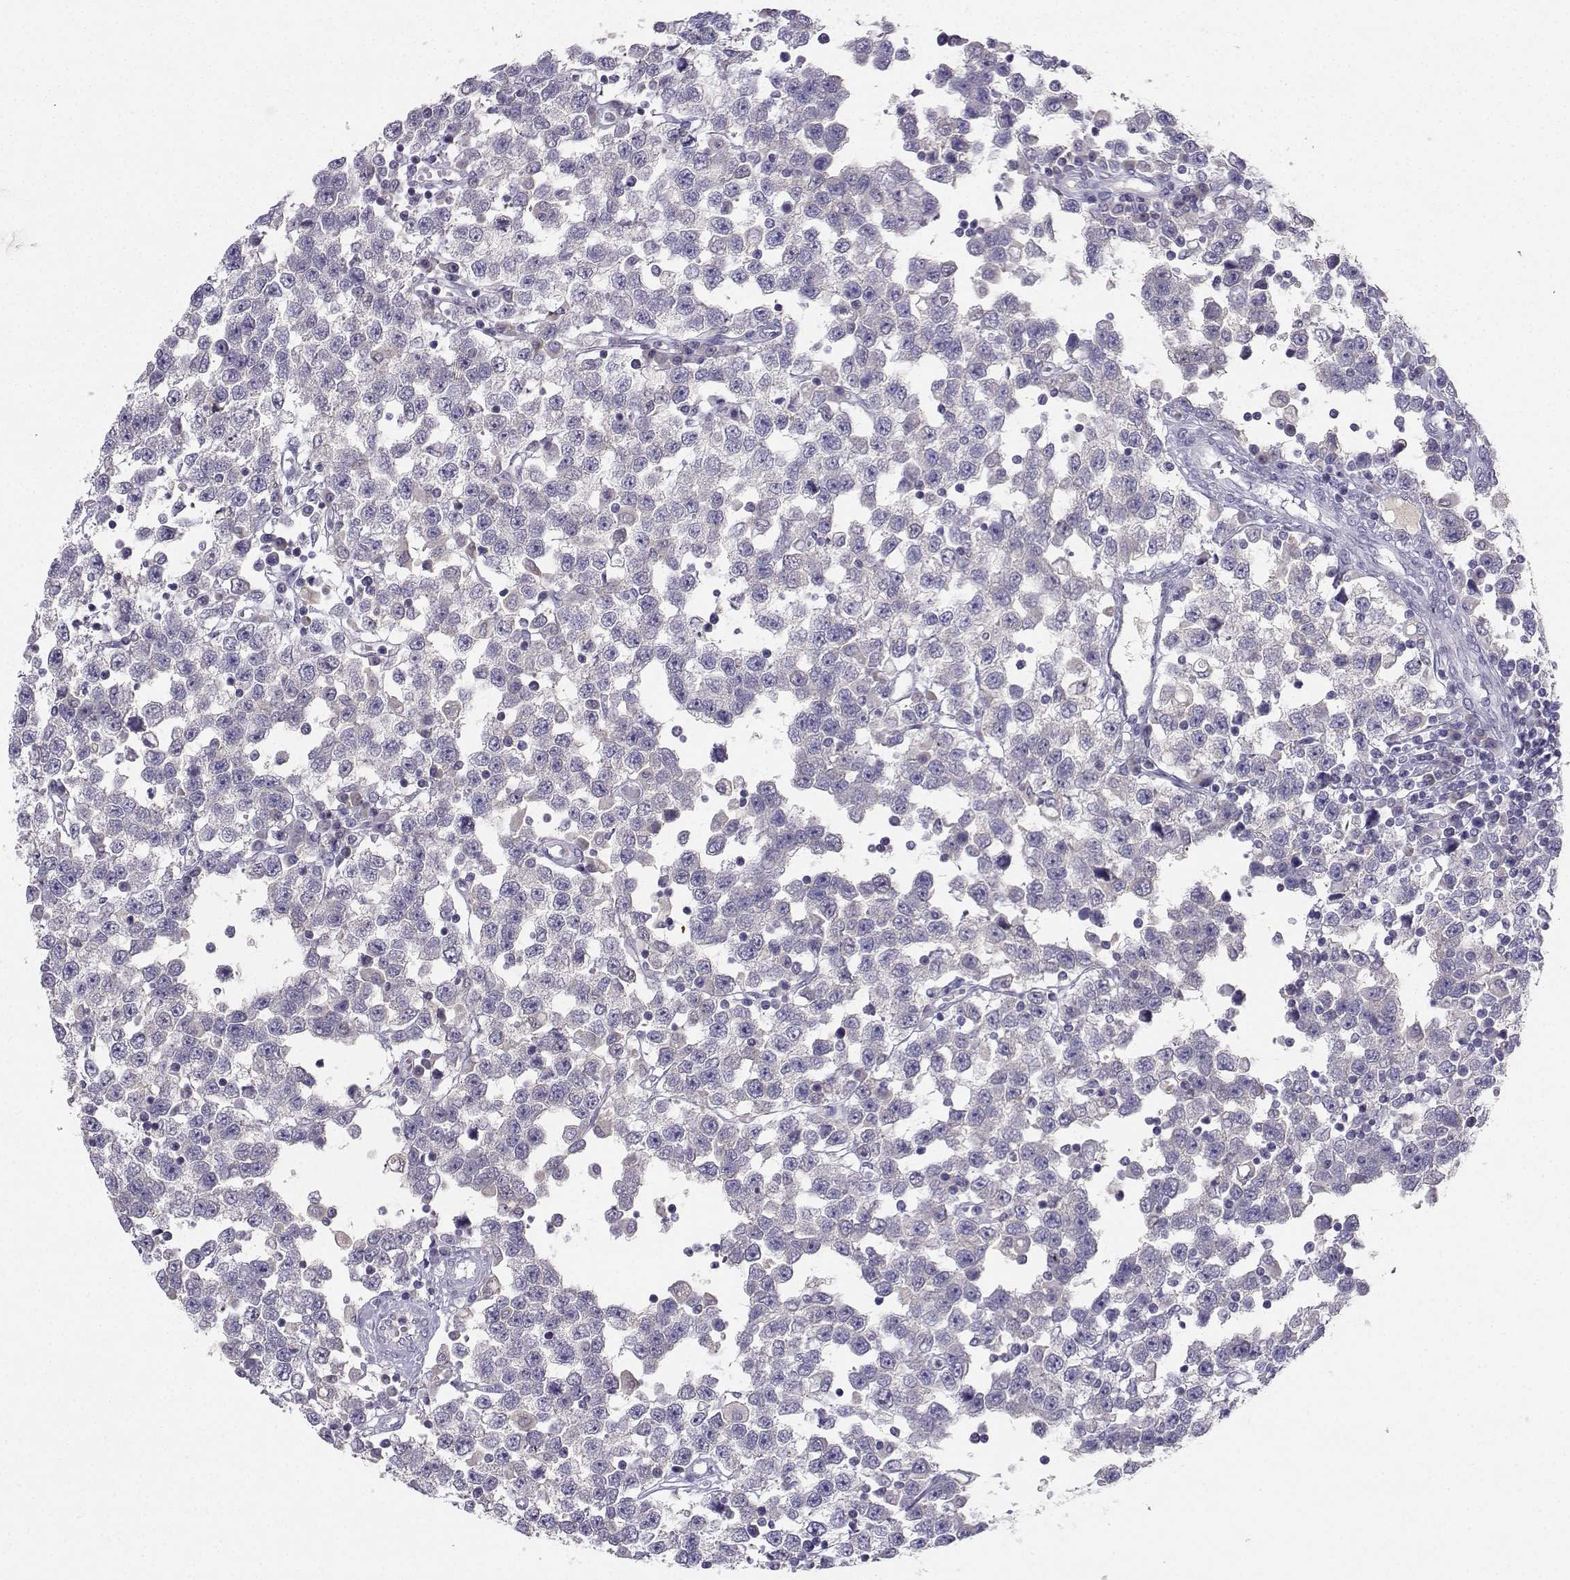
{"staining": {"intensity": "negative", "quantity": "none", "location": "none"}, "tissue": "testis cancer", "cell_type": "Tumor cells", "image_type": "cancer", "snomed": [{"axis": "morphology", "description": "Seminoma, NOS"}, {"axis": "topography", "description": "Testis"}], "caption": "This is an IHC micrograph of seminoma (testis). There is no positivity in tumor cells.", "gene": "GRIK4", "patient": {"sex": "male", "age": 34}}